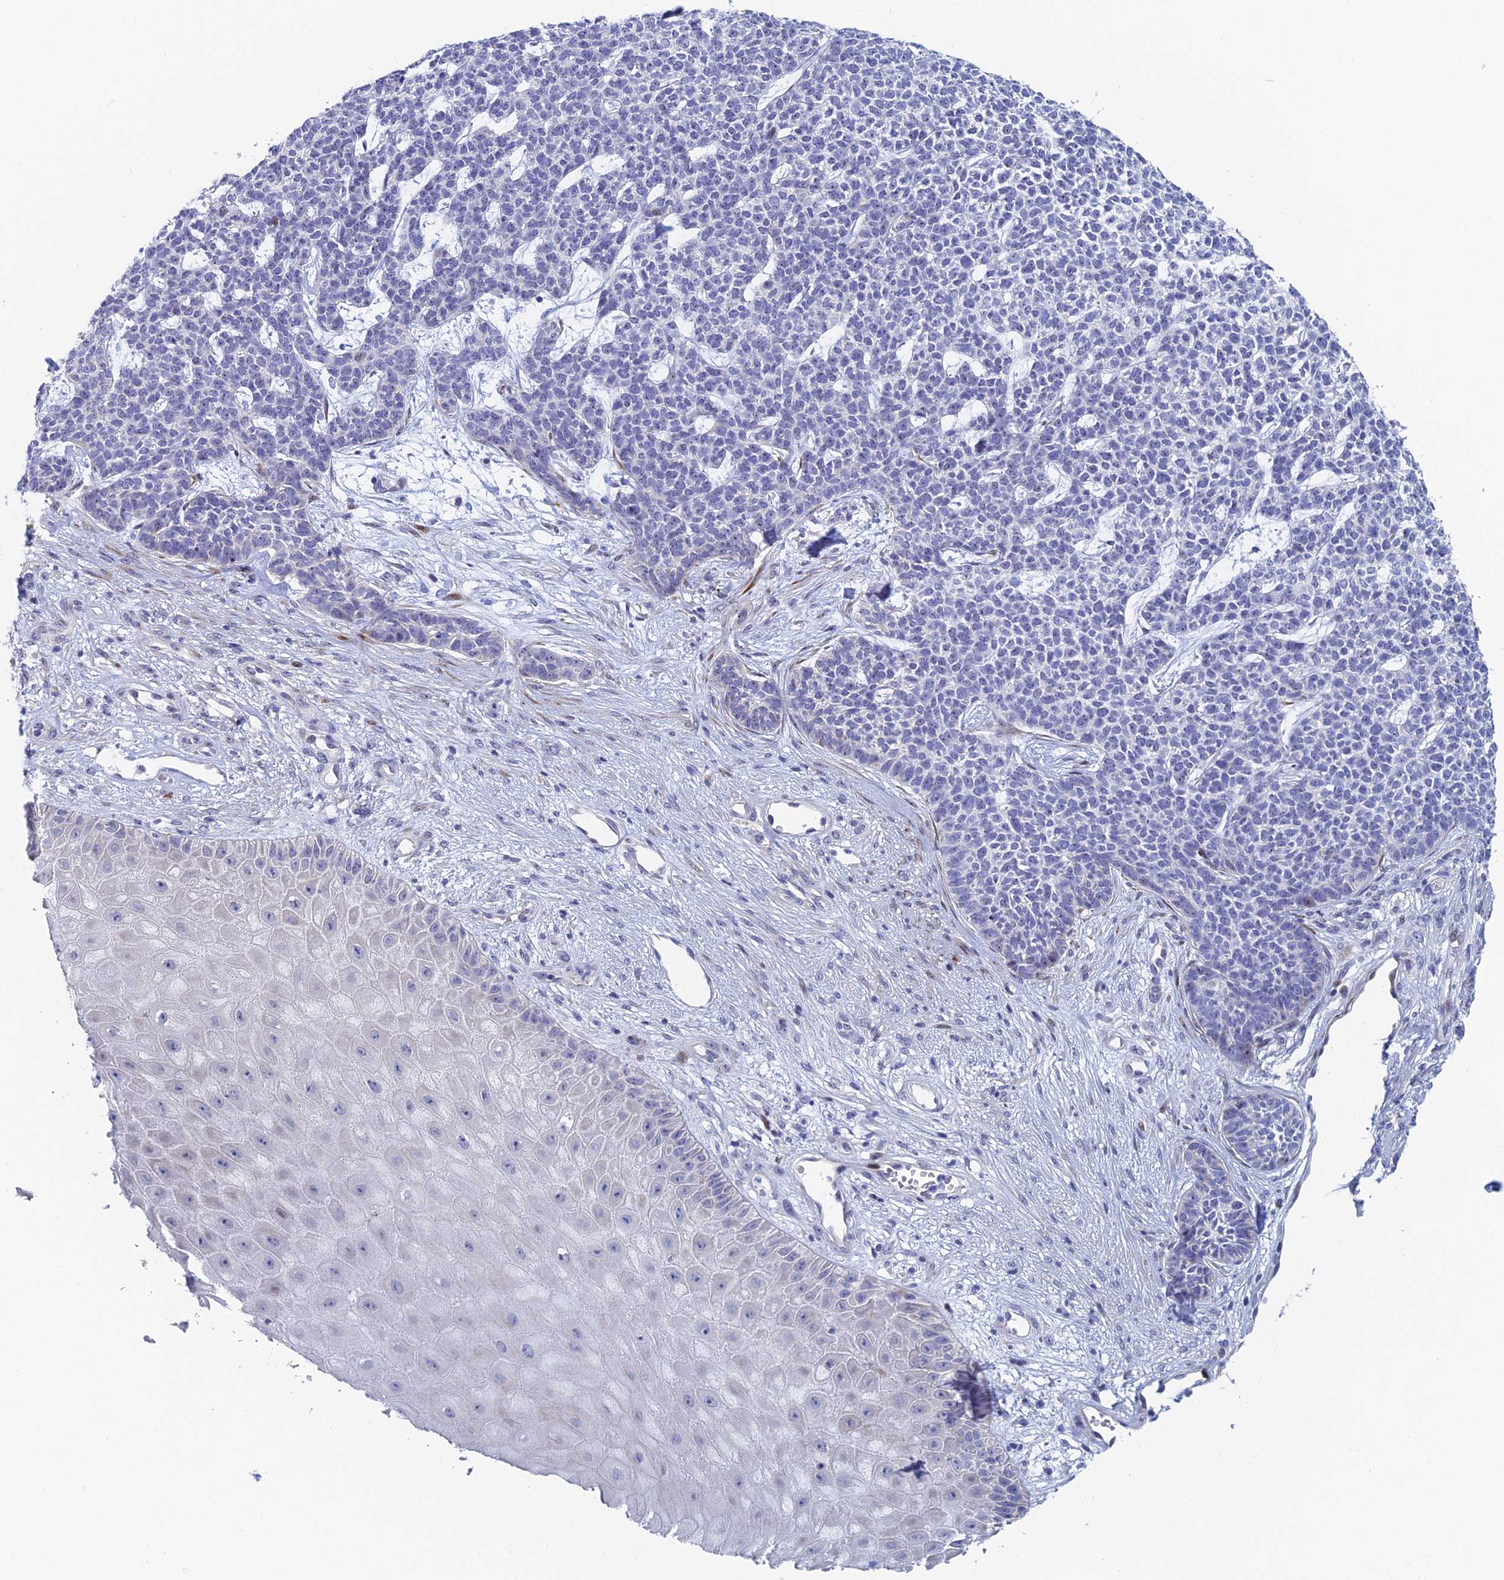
{"staining": {"intensity": "negative", "quantity": "none", "location": "none"}, "tissue": "skin cancer", "cell_type": "Tumor cells", "image_type": "cancer", "snomed": [{"axis": "morphology", "description": "Basal cell carcinoma"}, {"axis": "topography", "description": "Skin"}], "caption": "Protein analysis of basal cell carcinoma (skin) demonstrates no significant staining in tumor cells.", "gene": "DRGX", "patient": {"sex": "female", "age": 84}}